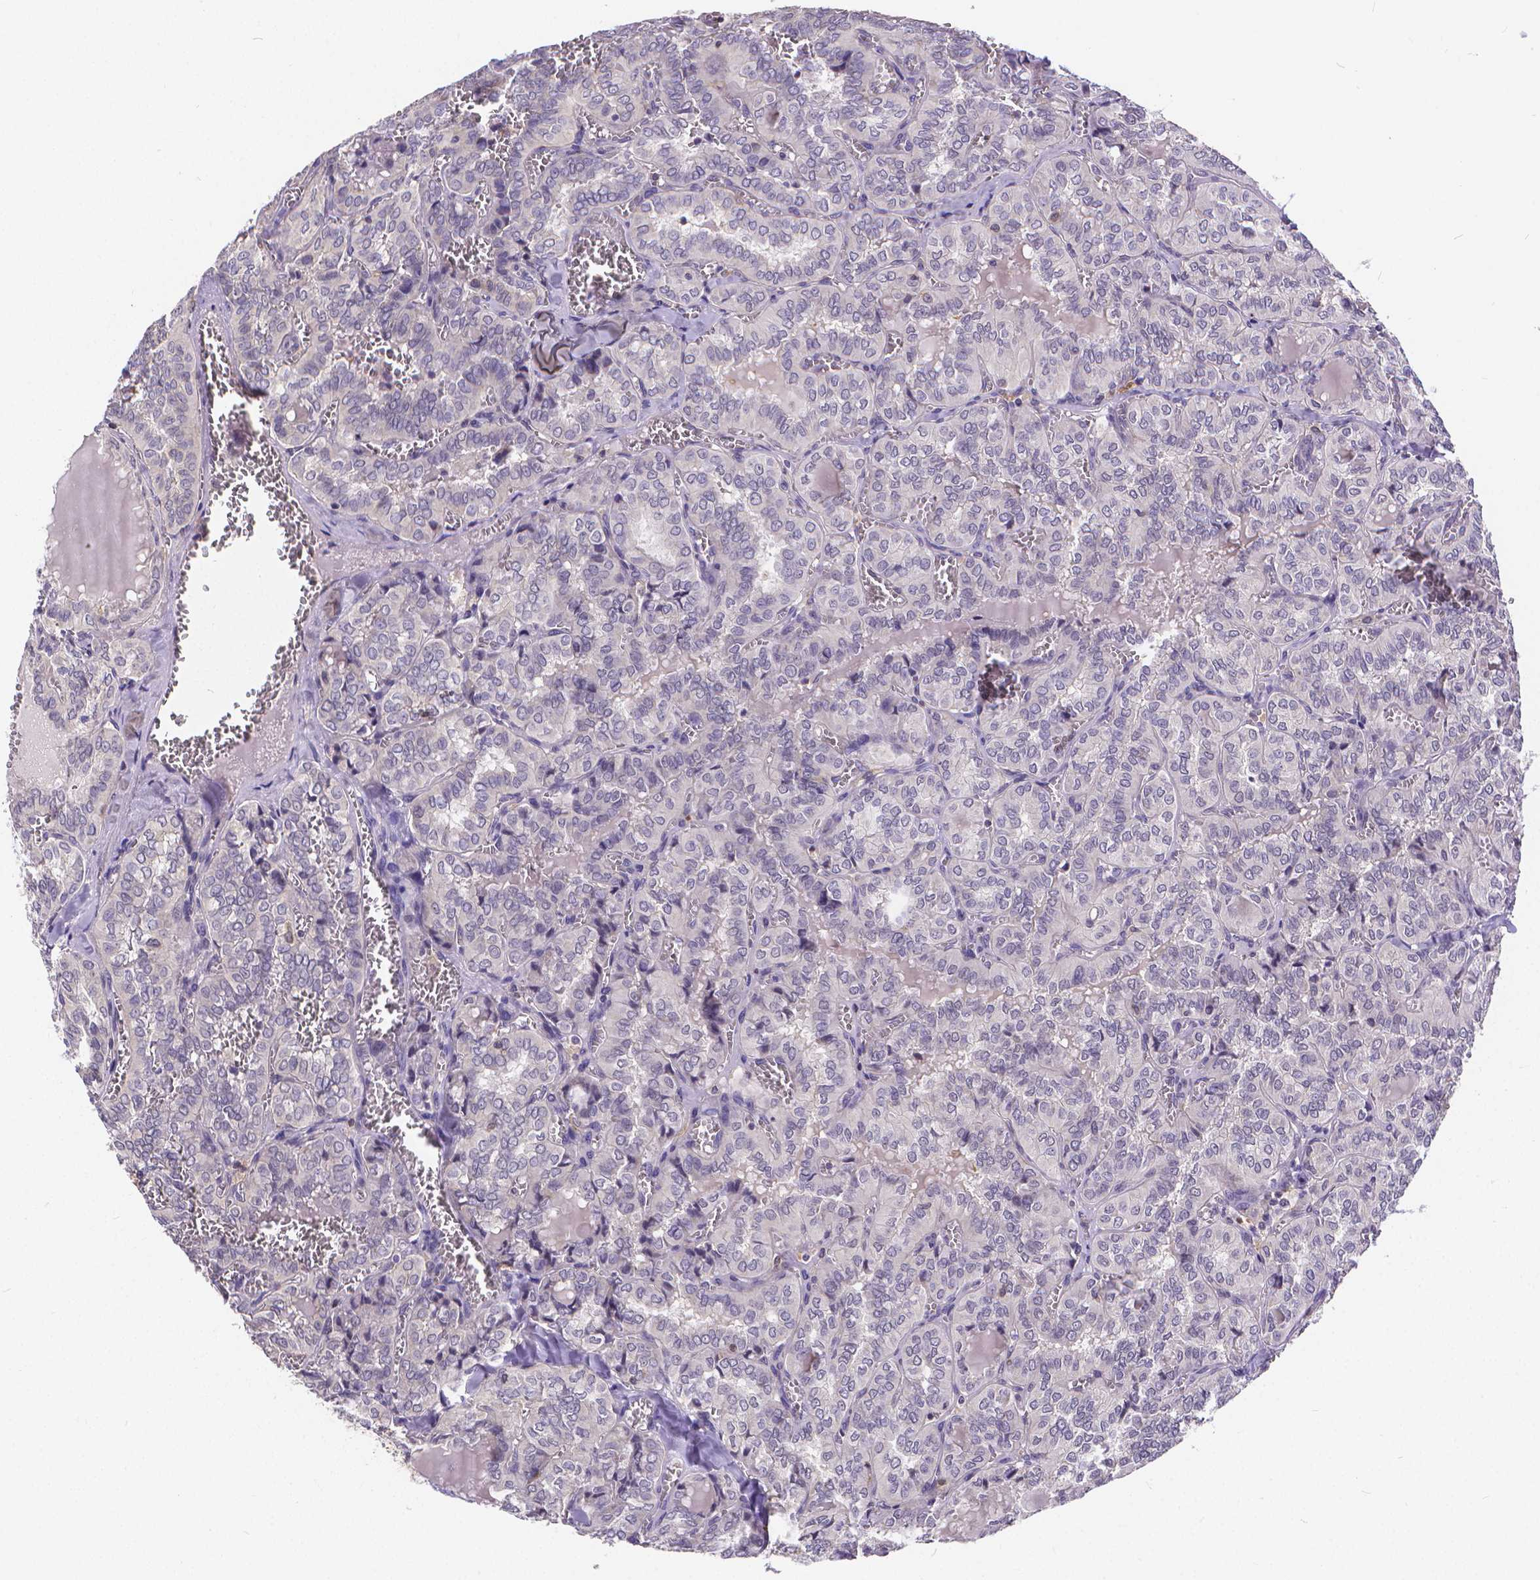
{"staining": {"intensity": "negative", "quantity": "none", "location": "none"}, "tissue": "thyroid cancer", "cell_type": "Tumor cells", "image_type": "cancer", "snomed": [{"axis": "morphology", "description": "Papillary adenocarcinoma, NOS"}, {"axis": "topography", "description": "Thyroid gland"}], "caption": "This histopathology image is of thyroid cancer (papillary adenocarcinoma) stained with immunohistochemistry to label a protein in brown with the nuclei are counter-stained blue. There is no staining in tumor cells. Brightfield microscopy of immunohistochemistry (IHC) stained with DAB (3,3'-diaminobenzidine) (brown) and hematoxylin (blue), captured at high magnification.", "gene": "GLRB", "patient": {"sex": "female", "age": 41}}